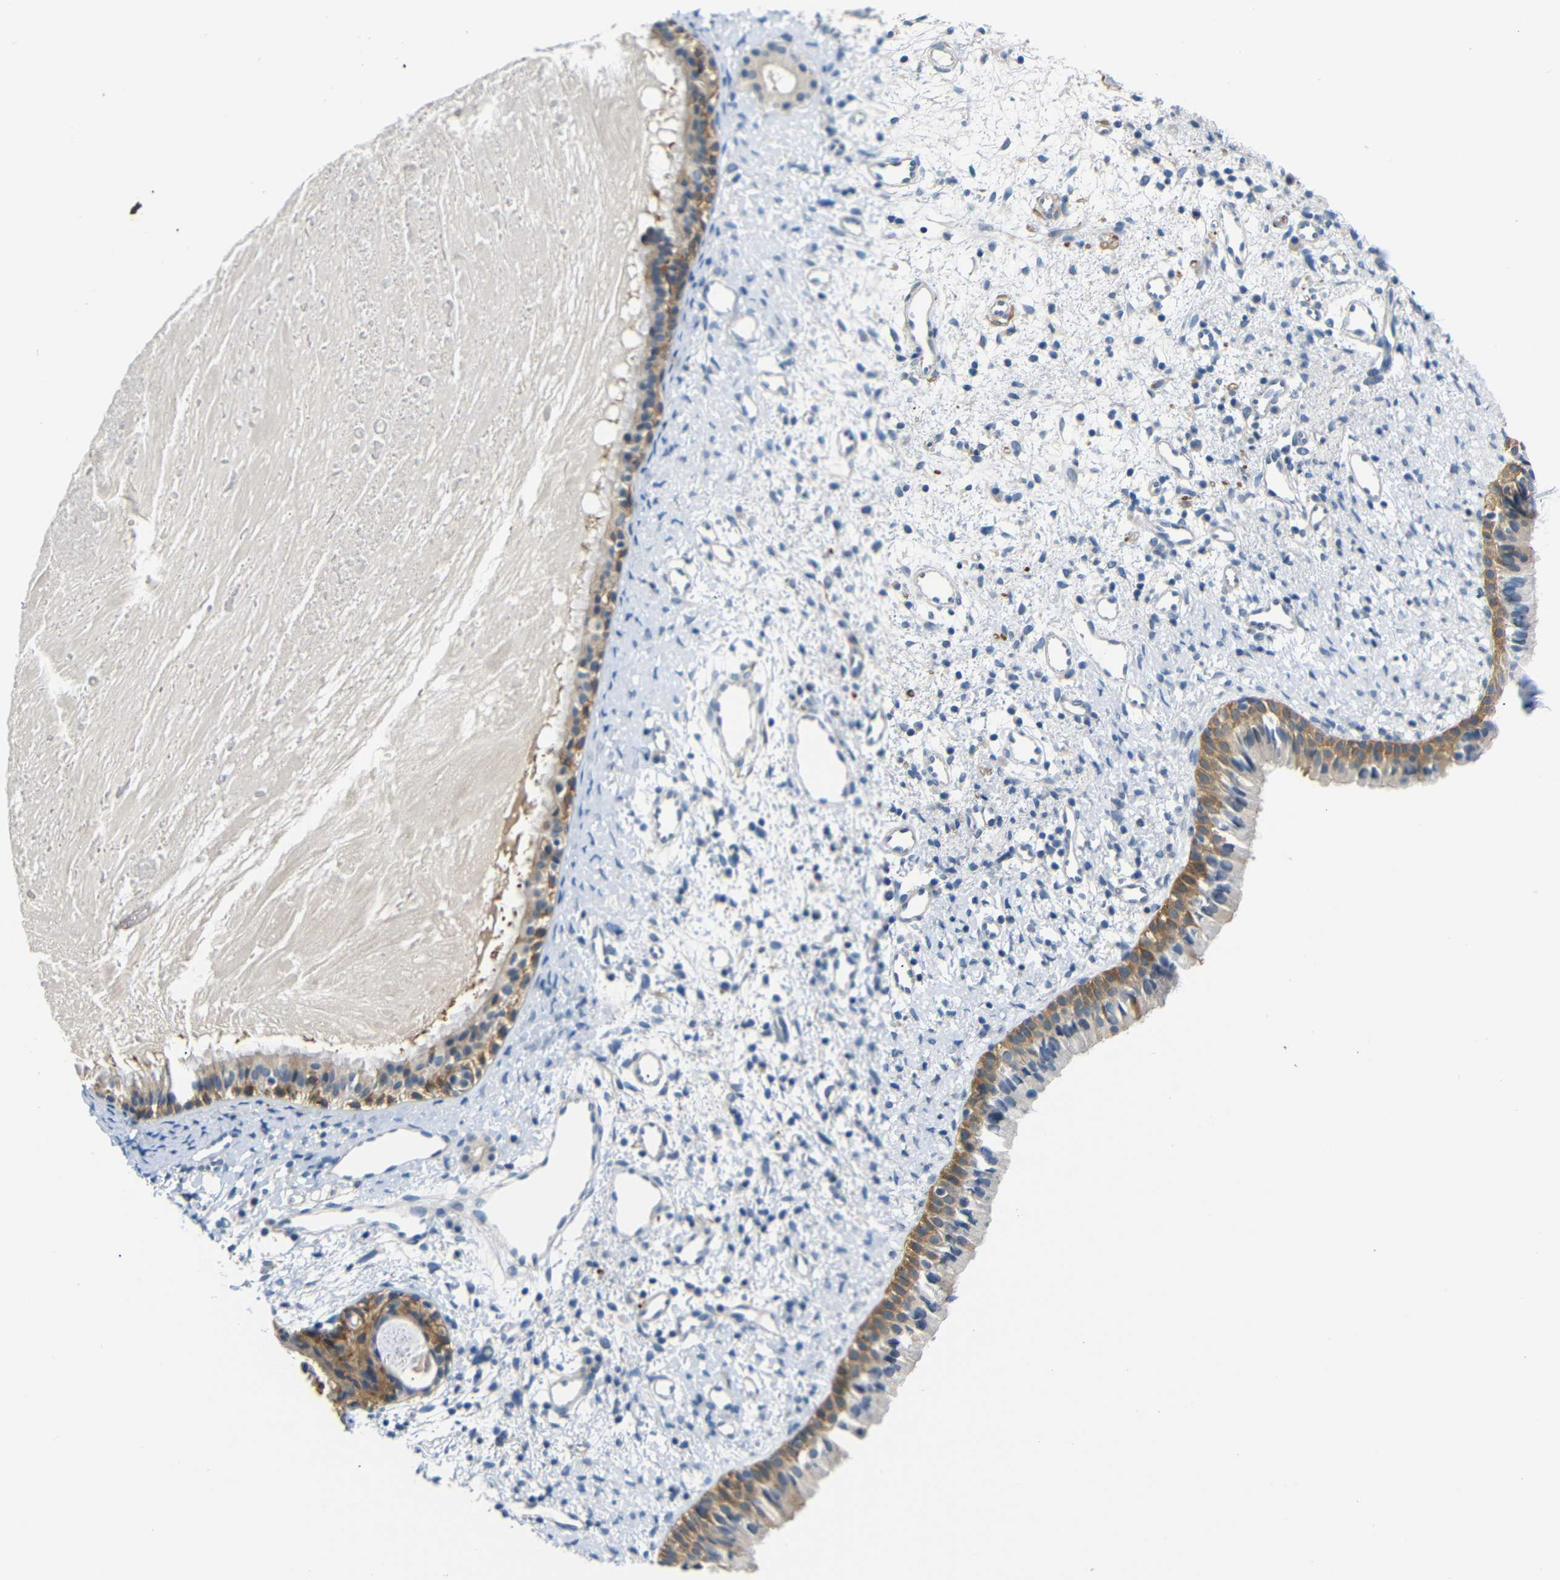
{"staining": {"intensity": "moderate", "quantity": ">75%", "location": "cytoplasmic/membranous"}, "tissue": "nasopharynx", "cell_type": "Respiratory epithelial cells", "image_type": "normal", "snomed": [{"axis": "morphology", "description": "Normal tissue, NOS"}, {"axis": "topography", "description": "Nasopharynx"}], "caption": "Immunohistochemistry of unremarkable human nasopharynx demonstrates medium levels of moderate cytoplasmic/membranous staining in approximately >75% of respiratory epithelial cells.", "gene": "SFN", "patient": {"sex": "male", "age": 22}}